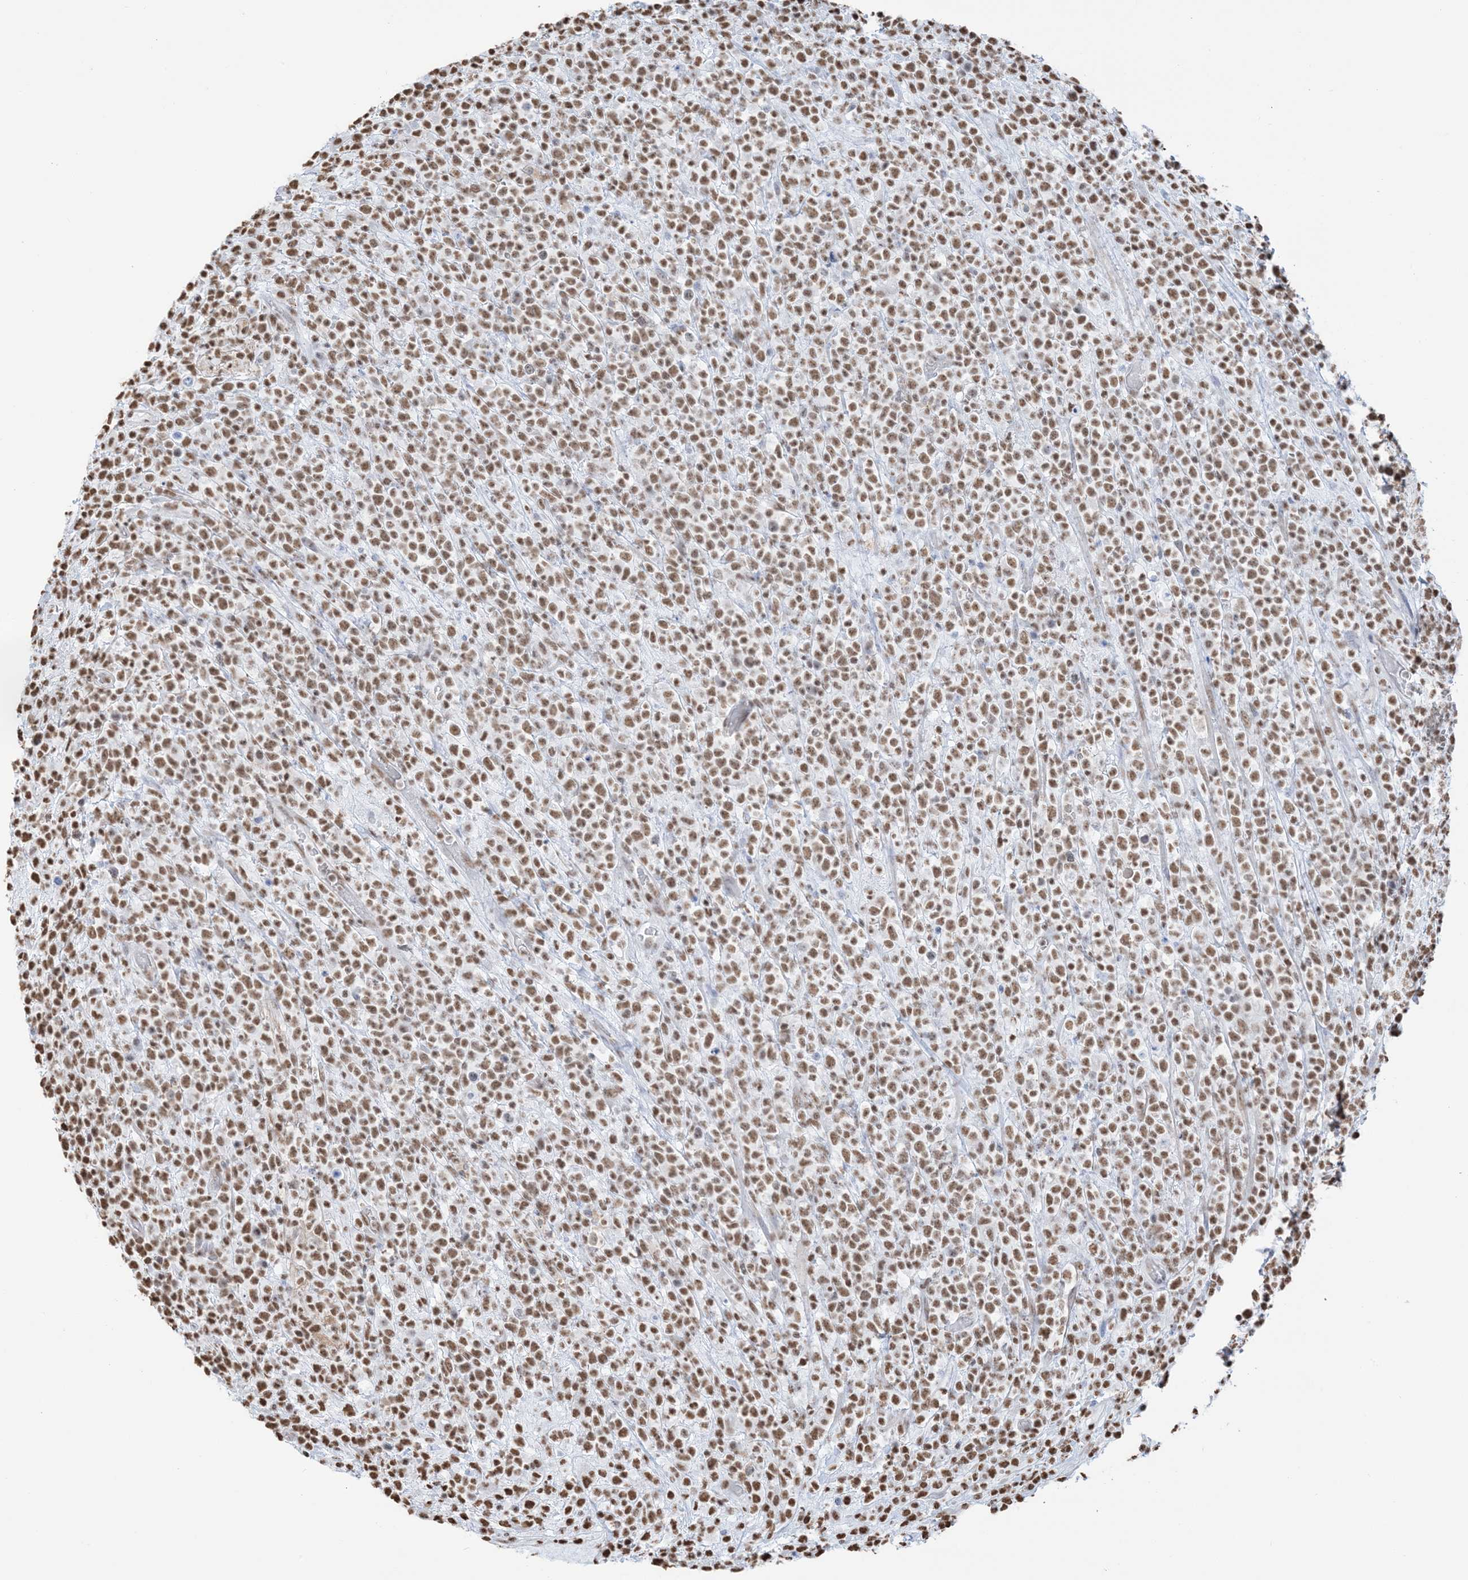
{"staining": {"intensity": "moderate", "quantity": ">75%", "location": "nuclear"}, "tissue": "lymphoma", "cell_type": "Tumor cells", "image_type": "cancer", "snomed": [{"axis": "morphology", "description": "Malignant lymphoma, non-Hodgkin's type, High grade"}, {"axis": "topography", "description": "Colon"}], "caption": "DAB immunohistochemical staining of lymphoma reveals moderate nuclear protein positivity in about >75% of tumor cells.", "gene": "ZNF792", "patient": {"sex": "female", "age": 53}}